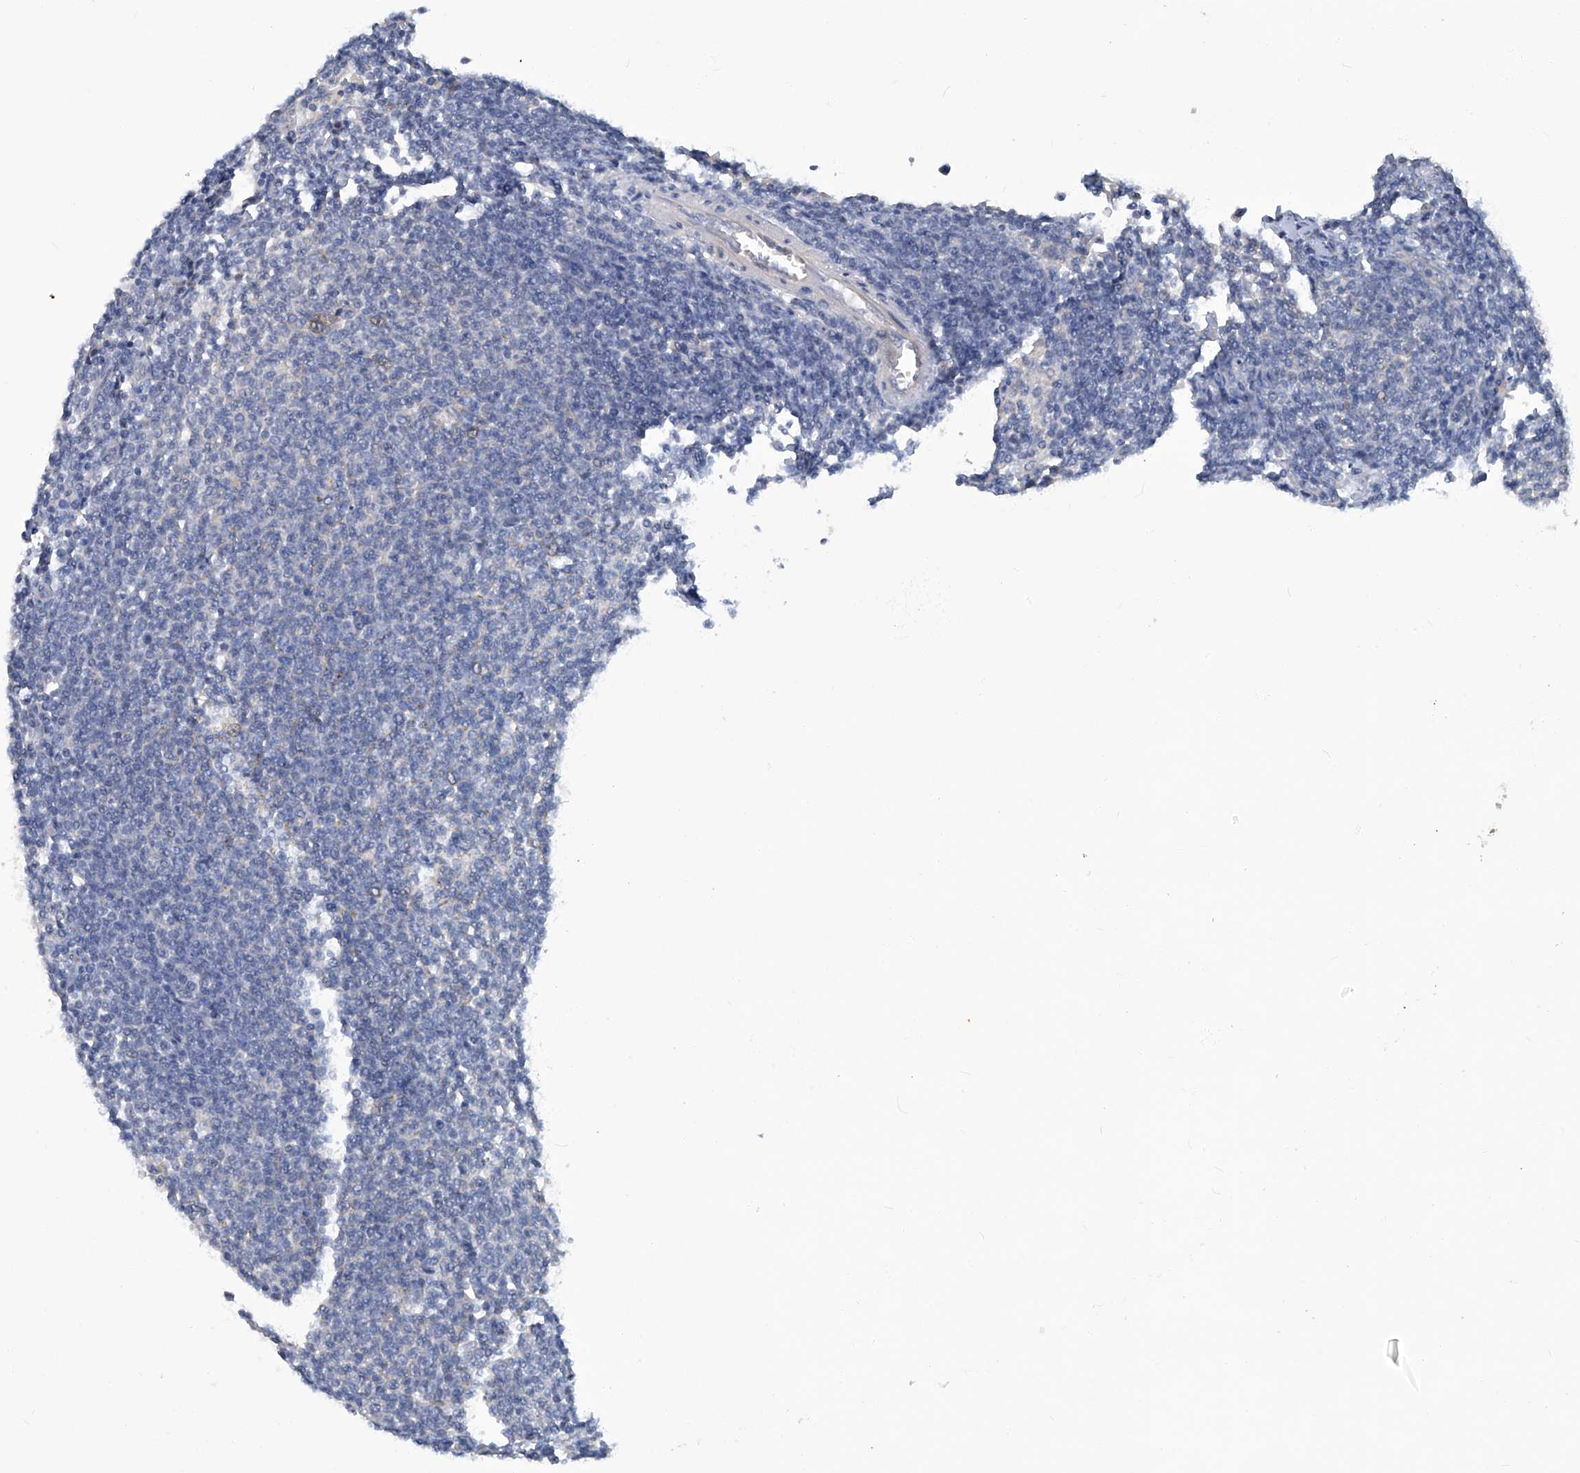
{"staining": {"intensity": "negative", "quantity": "none", "location": "none"}, "tissue": "lymphoma", "cell_type": "Tumor cells", "image_type": "cancer", "snomed": [{"axis": "morphology", "description": "Malignant lymphoma, non-Hodgkin's type, Low grade"}, {"axis": "topography", "description": "Lymph node"}], "caption": "This histopathology image is of malignant lymphoma, non-Hodgkin's type (low-grade) stained with immunohistochemistry to label a protein in brown with the nuclei are counter-stained blue. There is no positivity in tumor cells.", "gene": "TGFBR1", "patient": {"sex": "male", "age": 66}}